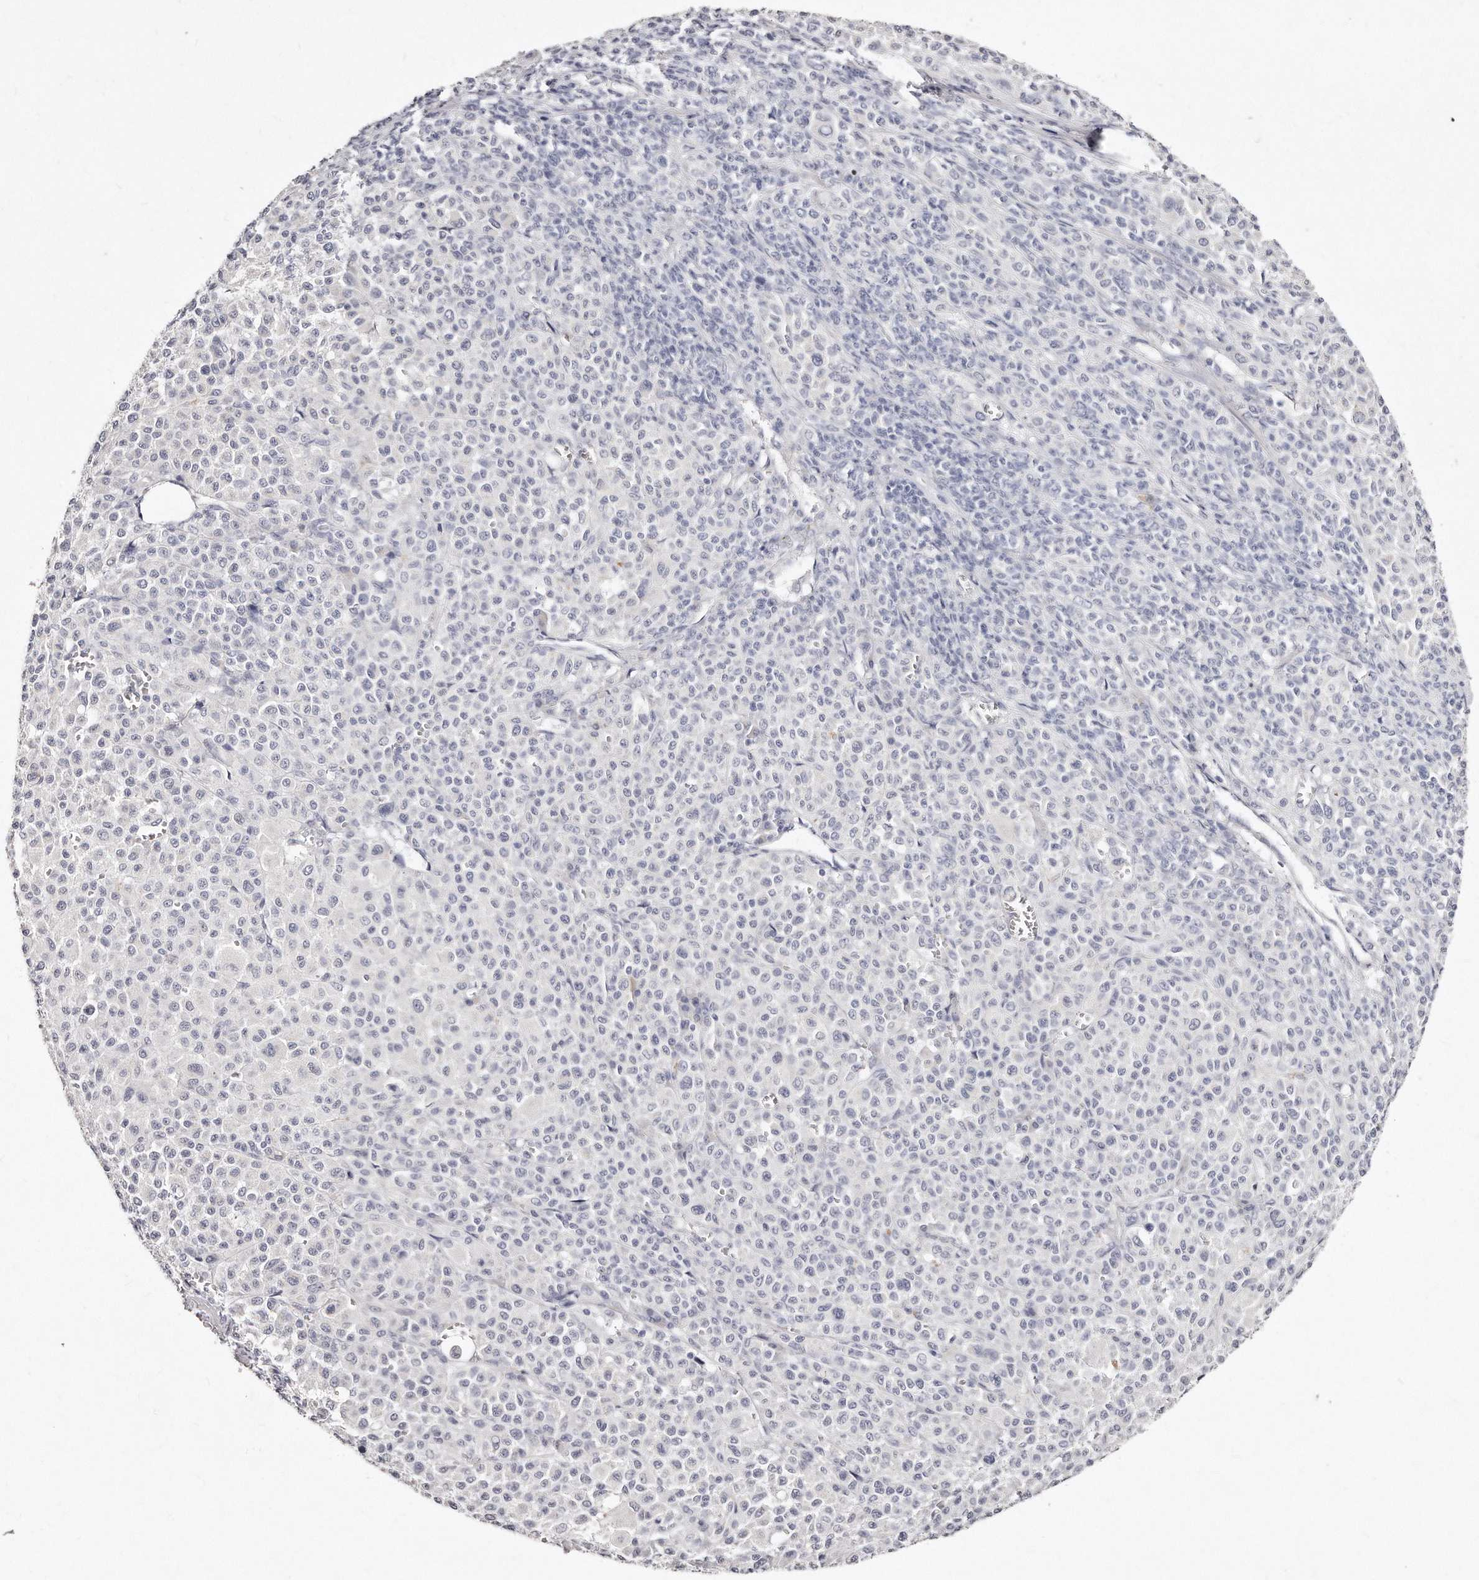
{"staining": {"intensity": "negative", "quantity": "none", "location": "none"}, "tissue": "melanoma", "cell_type": "Tumor cells", "image_type": "cancer", "snomed": [{"axis": "morphology", "description": "Malignant melanoma, Metastatic site"}, {"axis": "topography", "description": "Skin"}], "caption": "Immunohistochemistry image of neoplastic tissue: human malignant melanoma (metastatic site) stained with DAB displays no significant protein staining in tumor cells.", "gene": "GDA", "patient": {"sex": "female", "age": 74}}